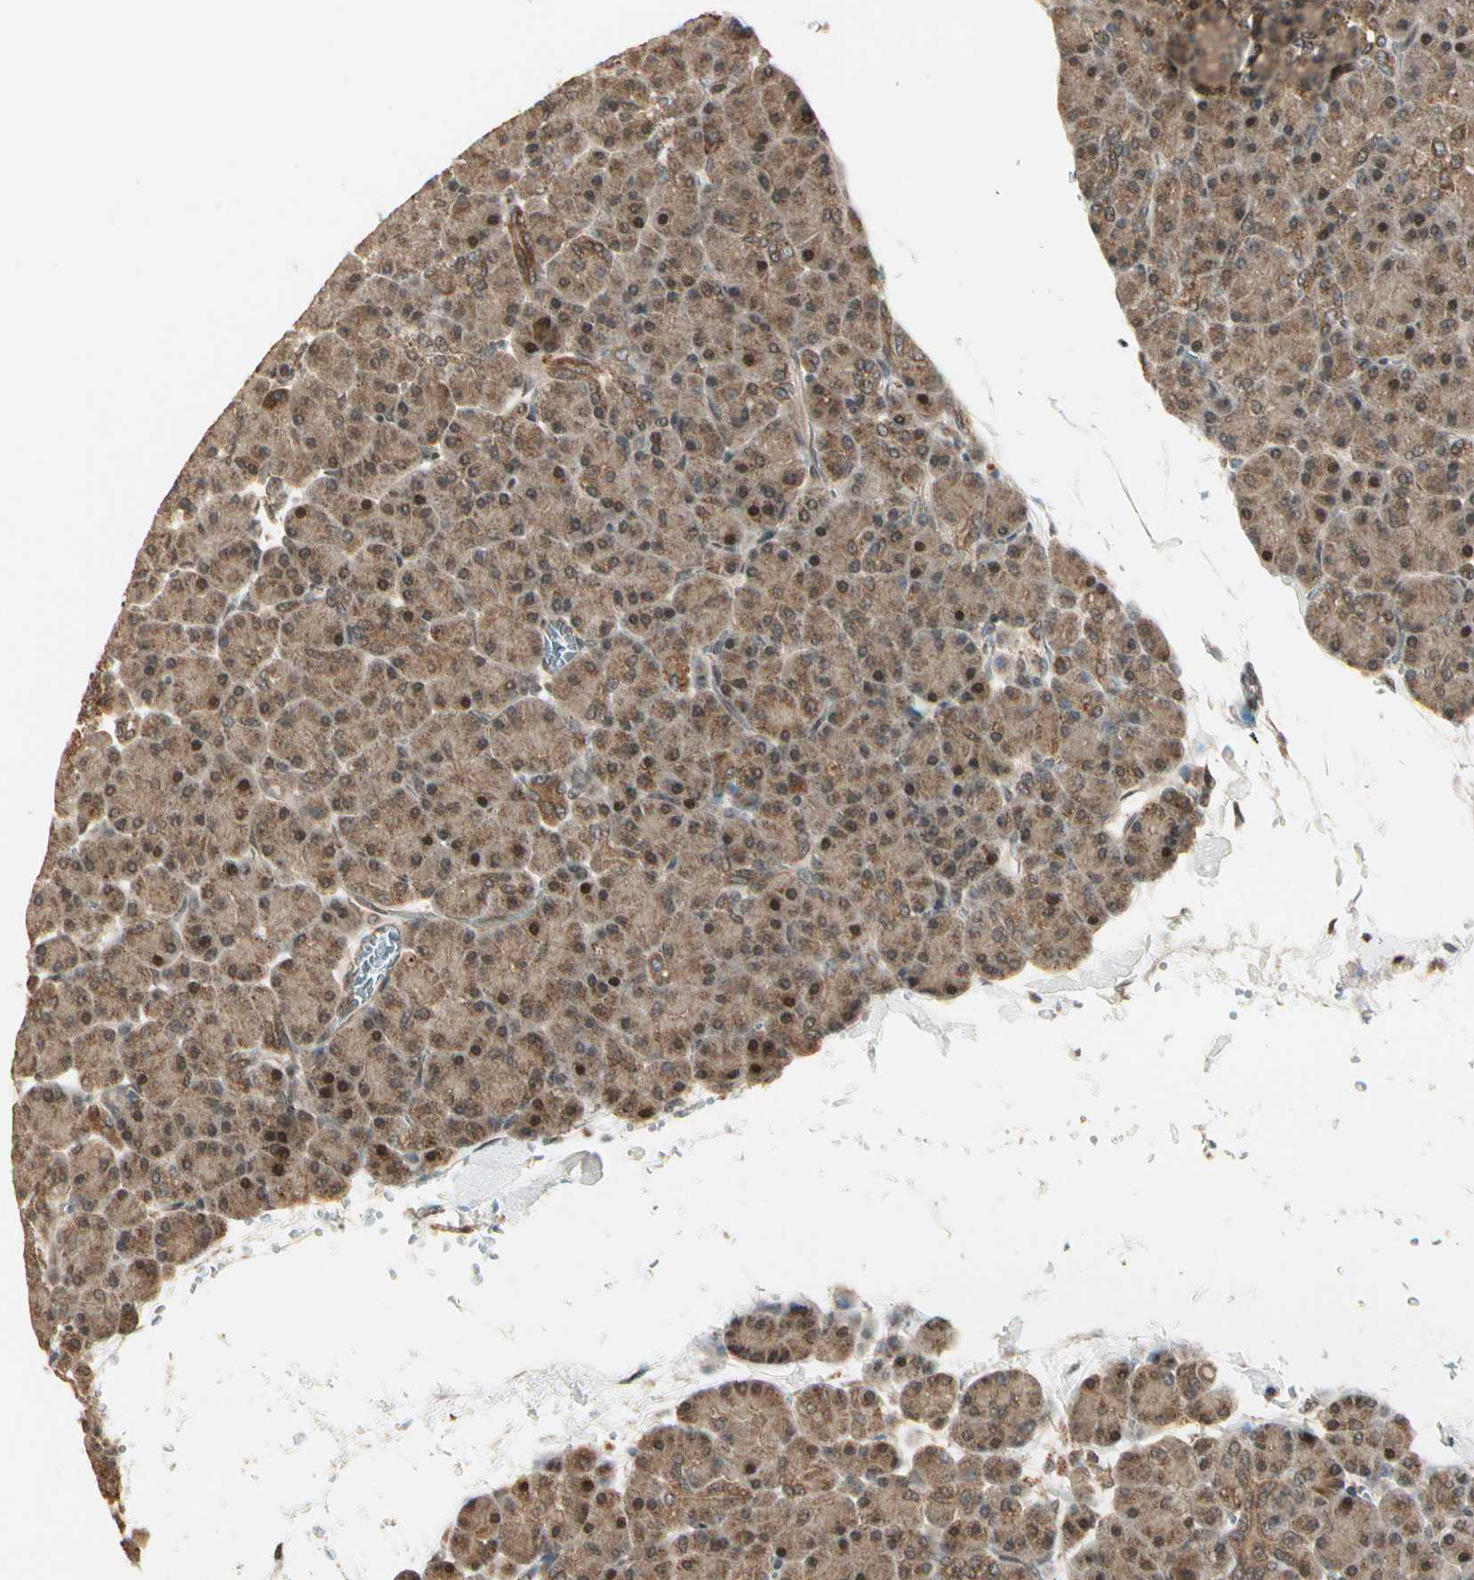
{"staining": {"intensity": "moderate", "quantity": ">75%", "location": "cytoplasmic/membranous"}, "tissue": "pancreas", "cell_type": "Exocrine glandular cells", "image_type": "normal", "snomed": [{"axis": "morphology", "description": "Normal tissue, NOS"}, {"axis": "topography", "description": "Pancreas"}], "caption": "Immunohistochemistry (IHC) (DAB) staining of benign pancreas shows moderate cytoplasmic/membranous protein positivity in approximately >75% of exocrine glandular cells.", "gene": "GLUL", "patient": {"sex": "female", "age": 43}}